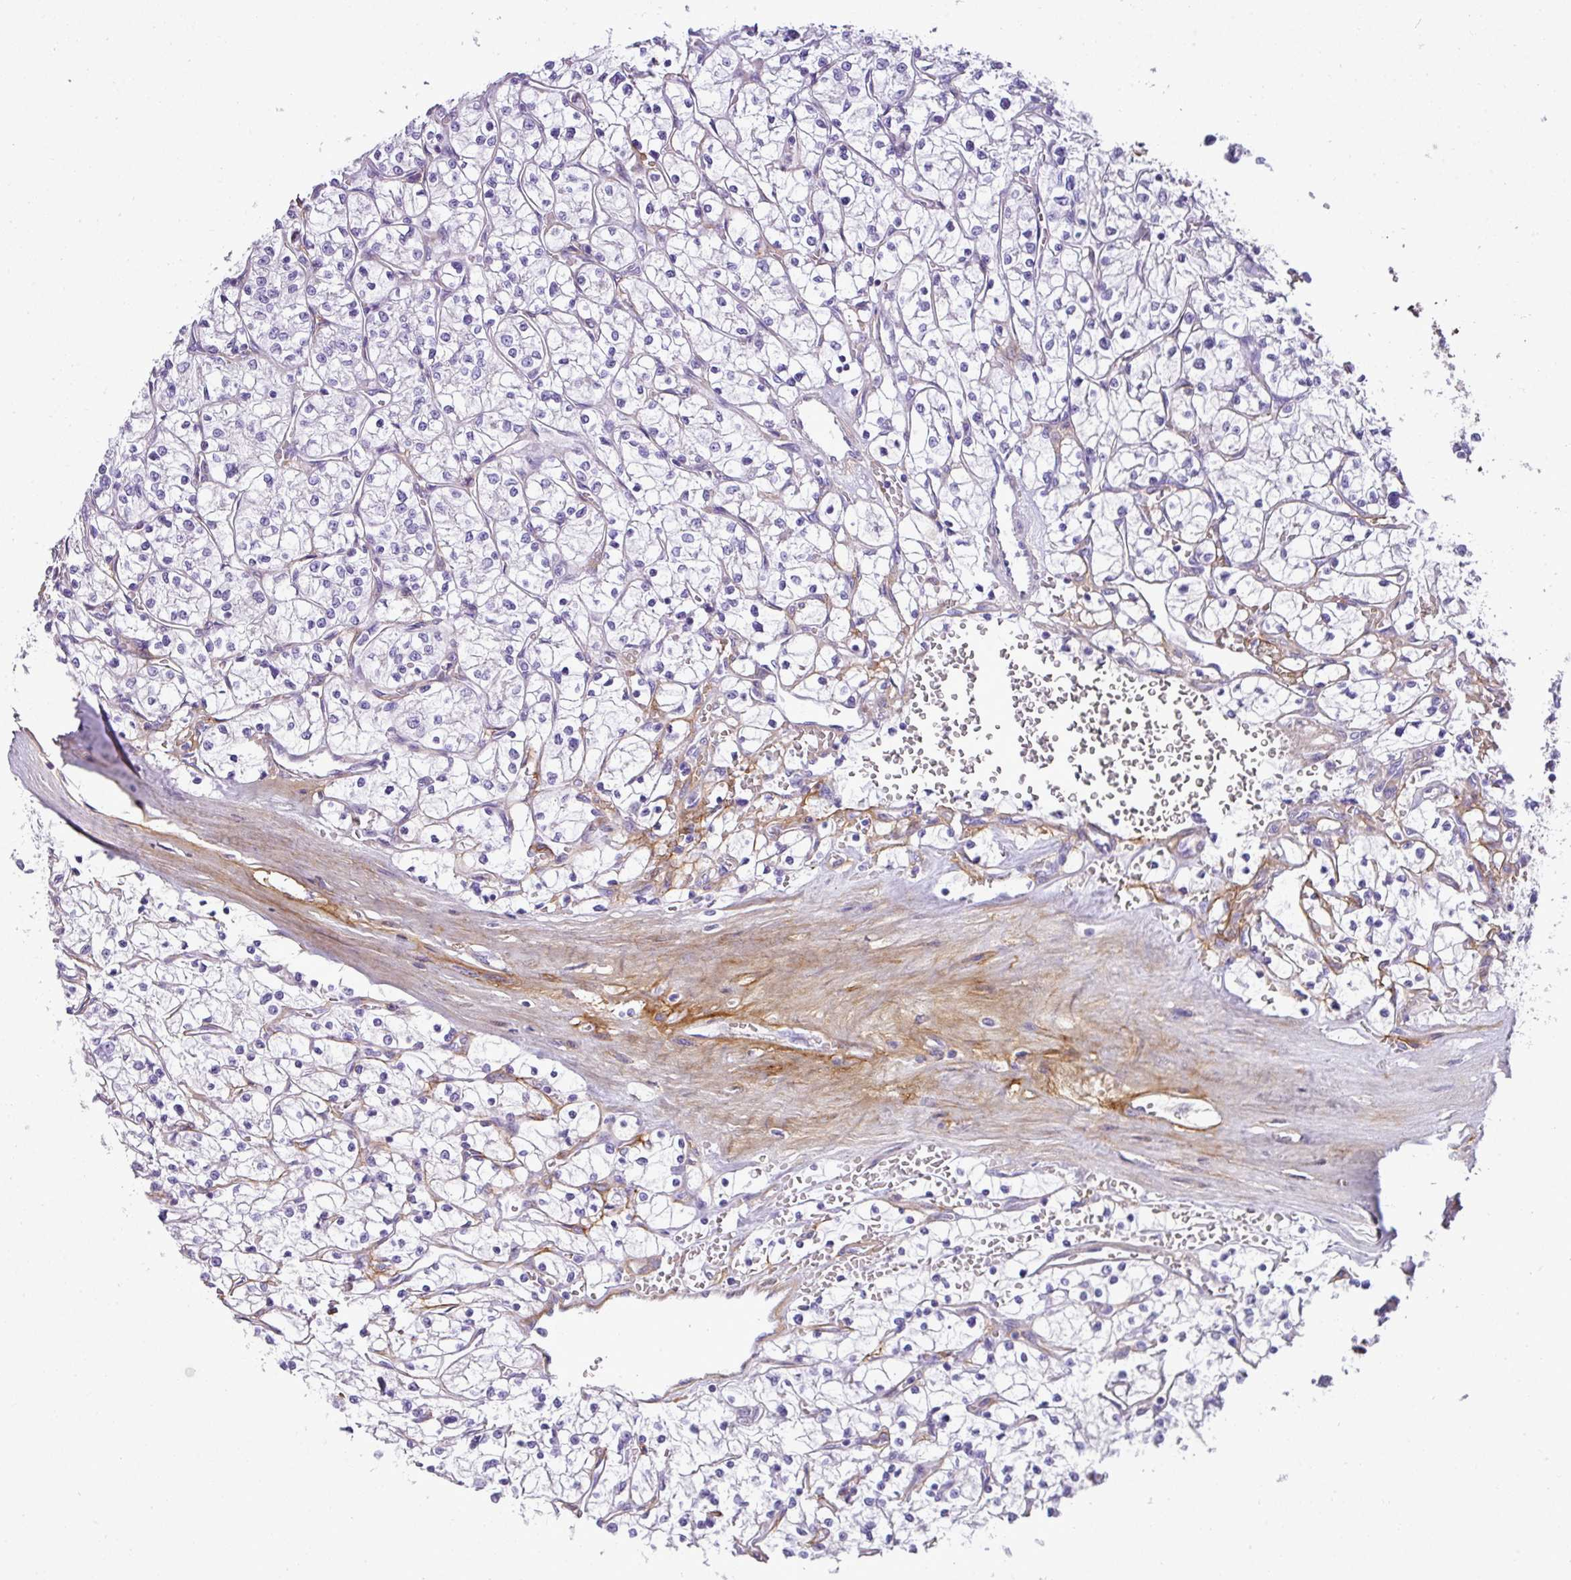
{"staining": {"intensity": "negative", "quantity": "none", "location": "none"}, "tissue": "renal cancer", "cell_type": "Tumor cells", "image_type": "cancer", "snomed": [{"axis": "morphology", "description": "Adenocarcinoma, NOS"}, {"axis": "topography", "description": "Kidney"}], "caption": "The photomicrograph demonstrates no staining of tumor cells in renal adenocarcinoma.", "gene": "PARD6G", "patient": {"sex": "female", "age": 64}}